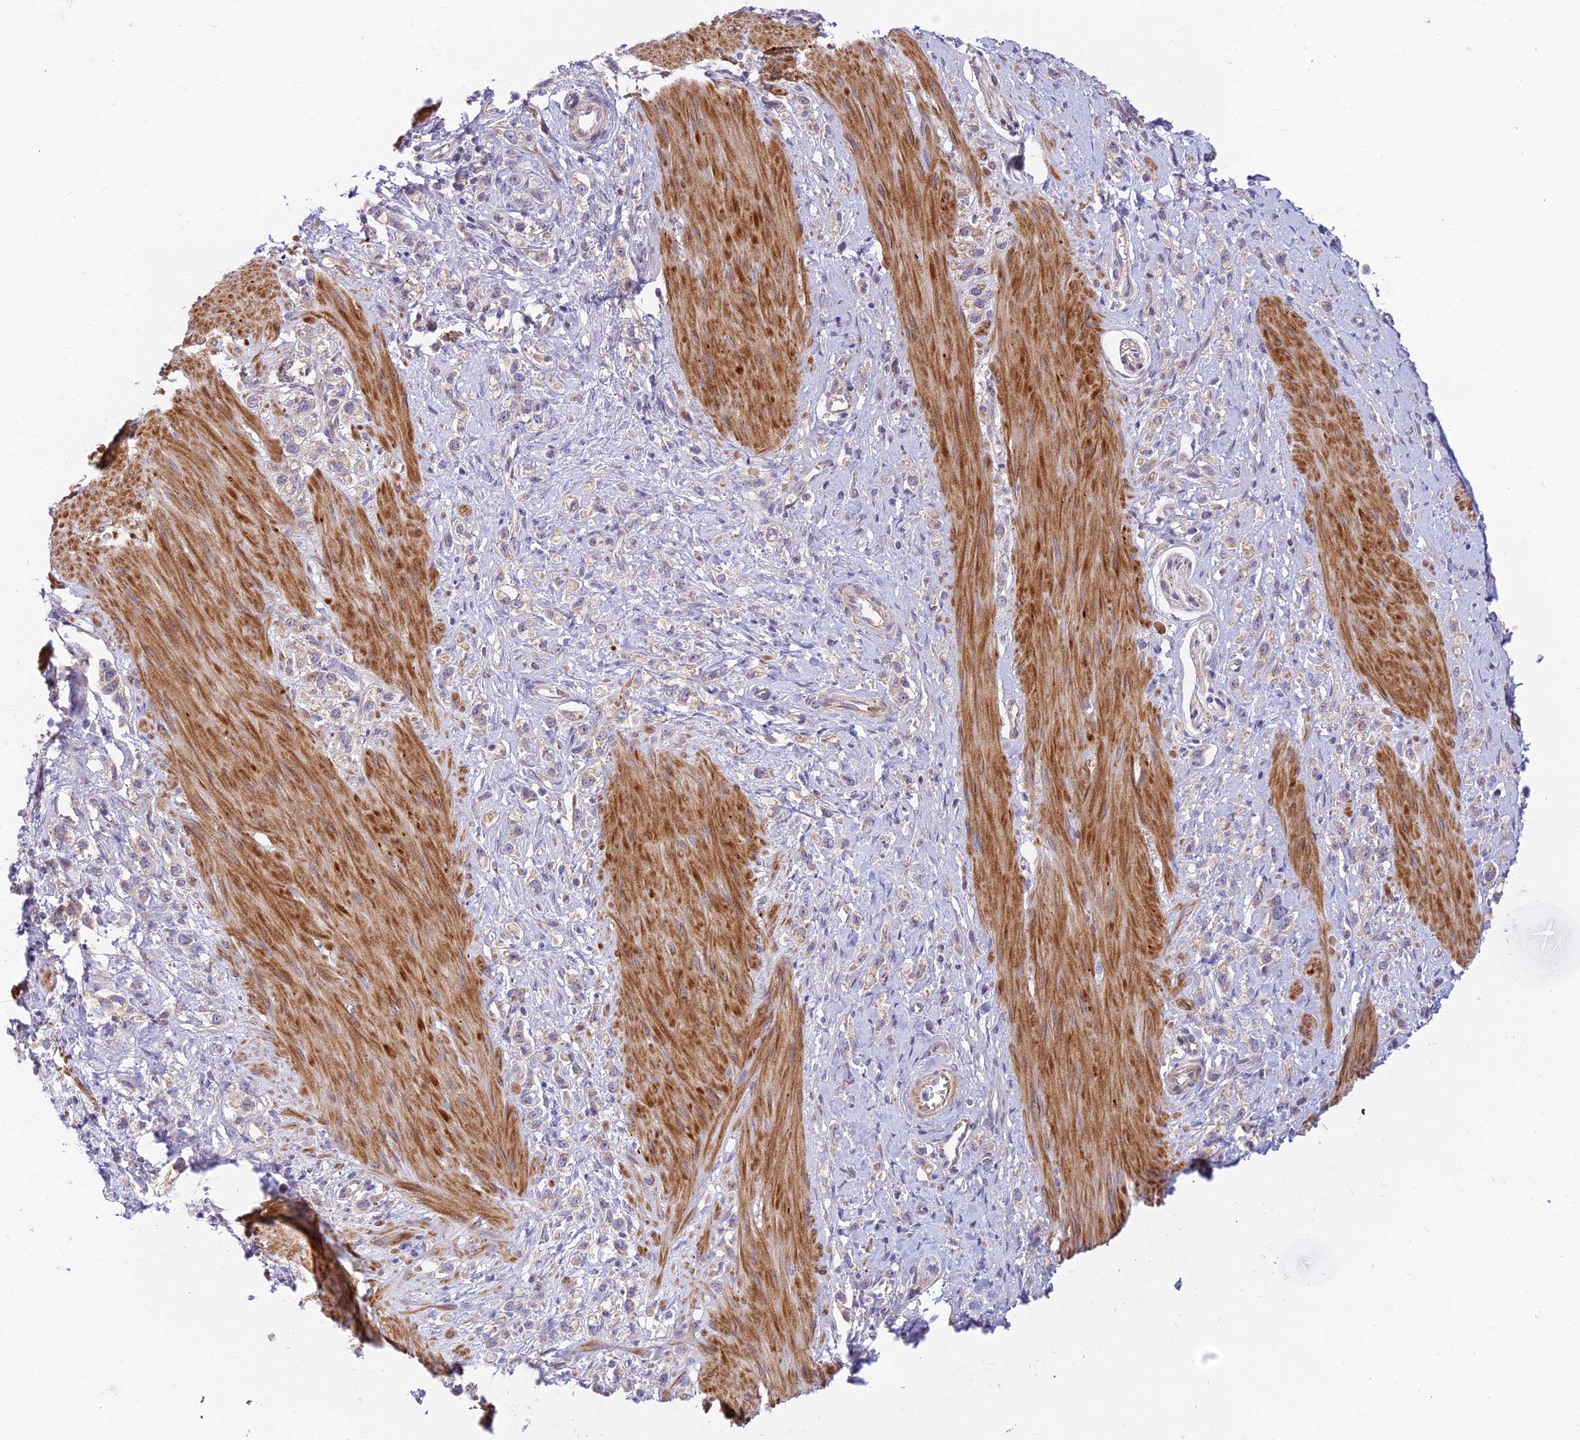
{"staining": {"intensity": "weak", "quantity": "<25%", "location": "cytoplasmic/membranous"}, "tissue": "stomach cancer", "cell_type": "Tumor cells", "image_type": "cancer", "snomed": [{"axis": "morphology", "description": "Adenocarcinoma, NOS"}, {"axis": "topography", "description": "Stomach"}], "caption": "A photomicrograph of human stomach cancer is negative for staining in tumor cells.", "gene": "FAM186B", "patient": {"sex": "female", "age": 65}}